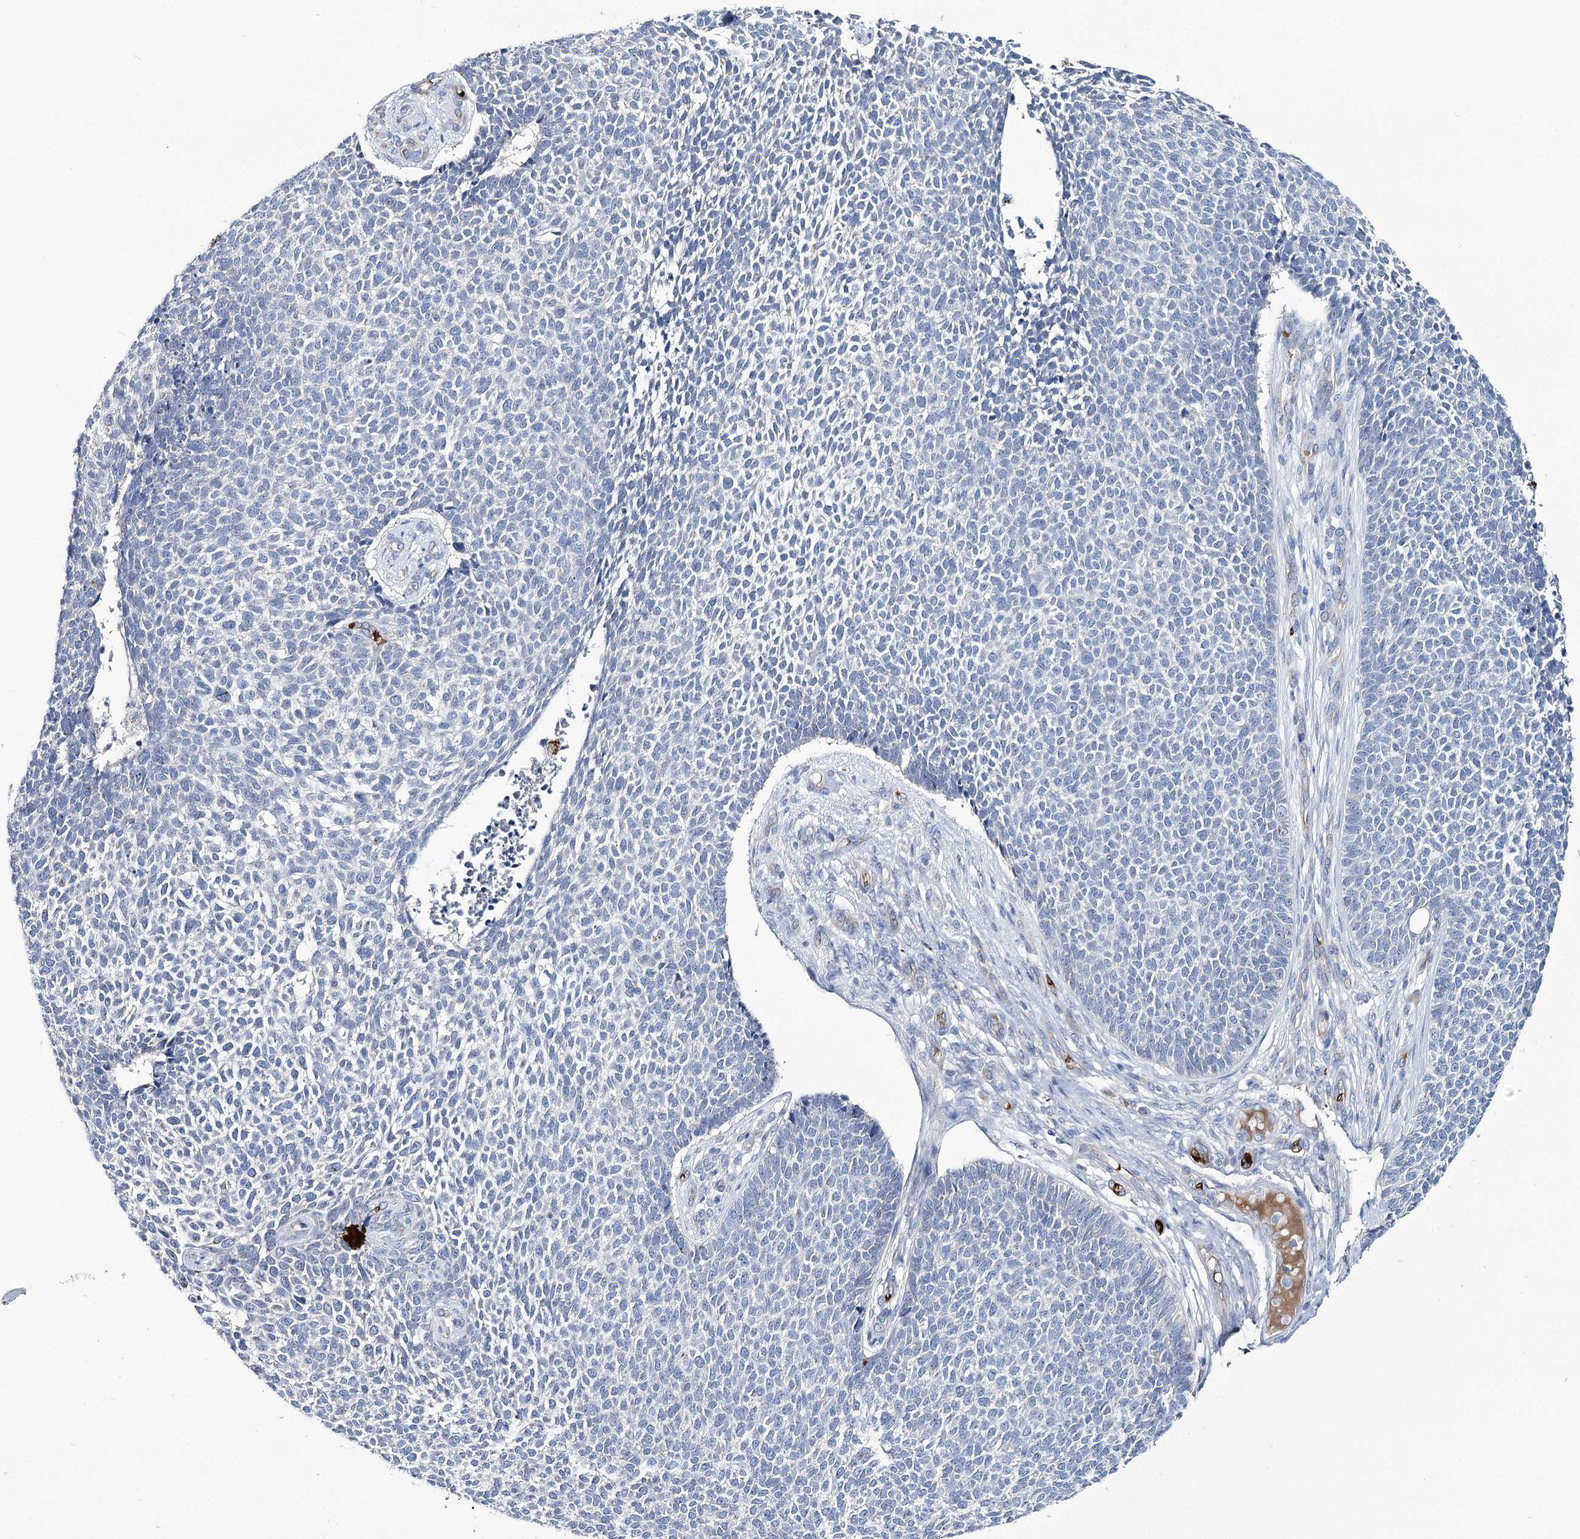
{"staining": {"intensity": "negative", "quantity": "none", "location": "none"}, "tissue": "skin cancer", "cell_type": "Tumor cells", "image_type": "cancer", "snomed": [{"axis": "morphology", "description": "Basal cell carcinoma"}, {"axis": "topography", "description": "Skin"}], "caption": "IHC photomicrograph of neoplastic tissue: human skin cancer (basal cell carcinoma) stained with DAB (3,3'-diaminobenzidine) displays no significant protein expression in tumor cells.", "gene": "GBF1", "patient": {"sex": "female", "age": 84}}